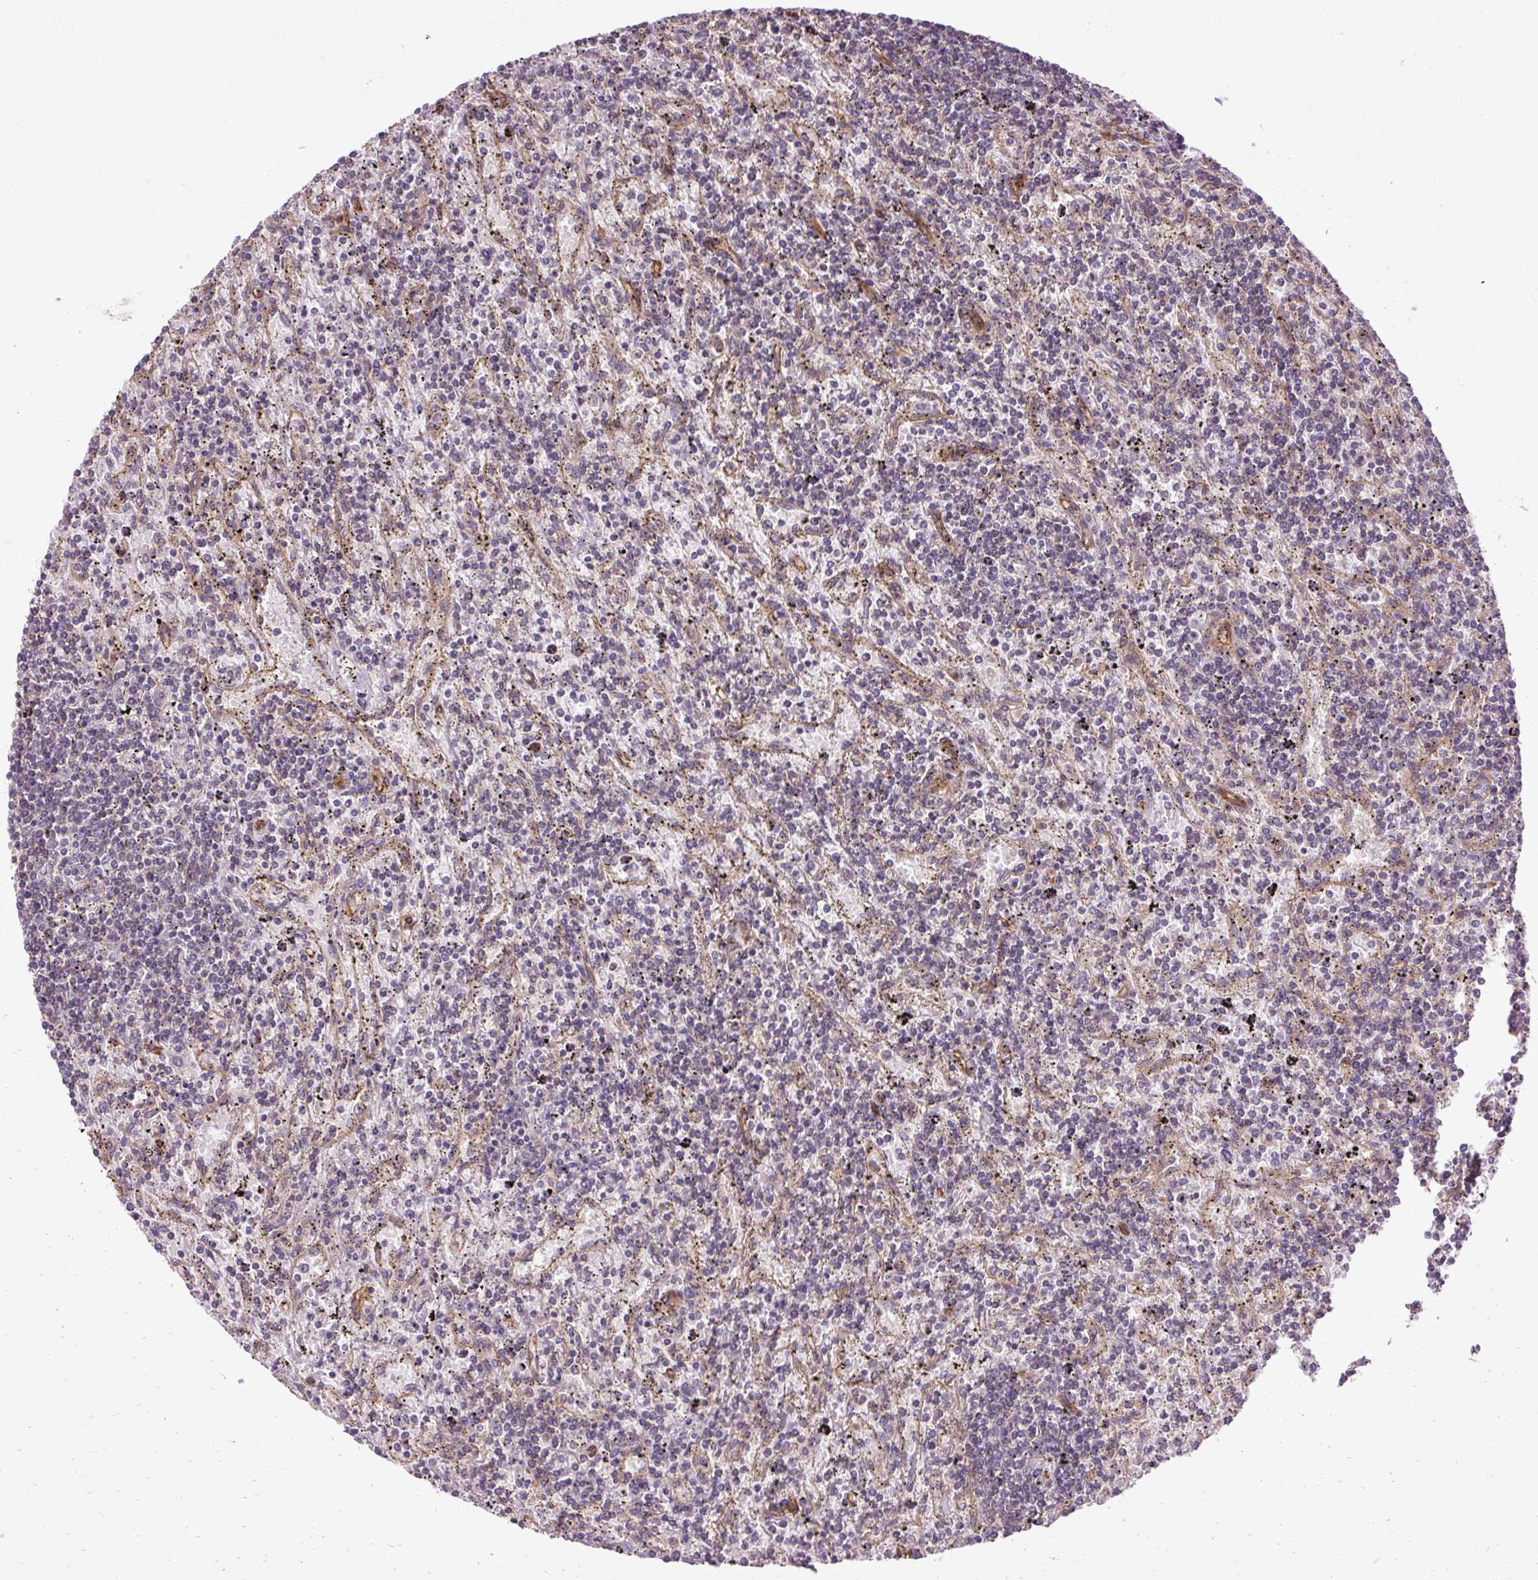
{"staining": {"intensity": "negative", "quantity": "none", "location": "none"}, "tissue": "lymphoma", "cell_type": "Tumor cells", "image_type": "cancer", "snomed": [{"axis": "morphology", "description": "Malignant lymphoma, non-Hodgkin's type, Low grade"}, {"axis": "topography", "description": "Spleen"}], "caption": "High power microscopy histopathology image of an IHC micrograph of lymphoma, revealing no significant positivity in tumor cells.", "gene": "CCDC93", "patient": {"sex": "male", "age": 76}}